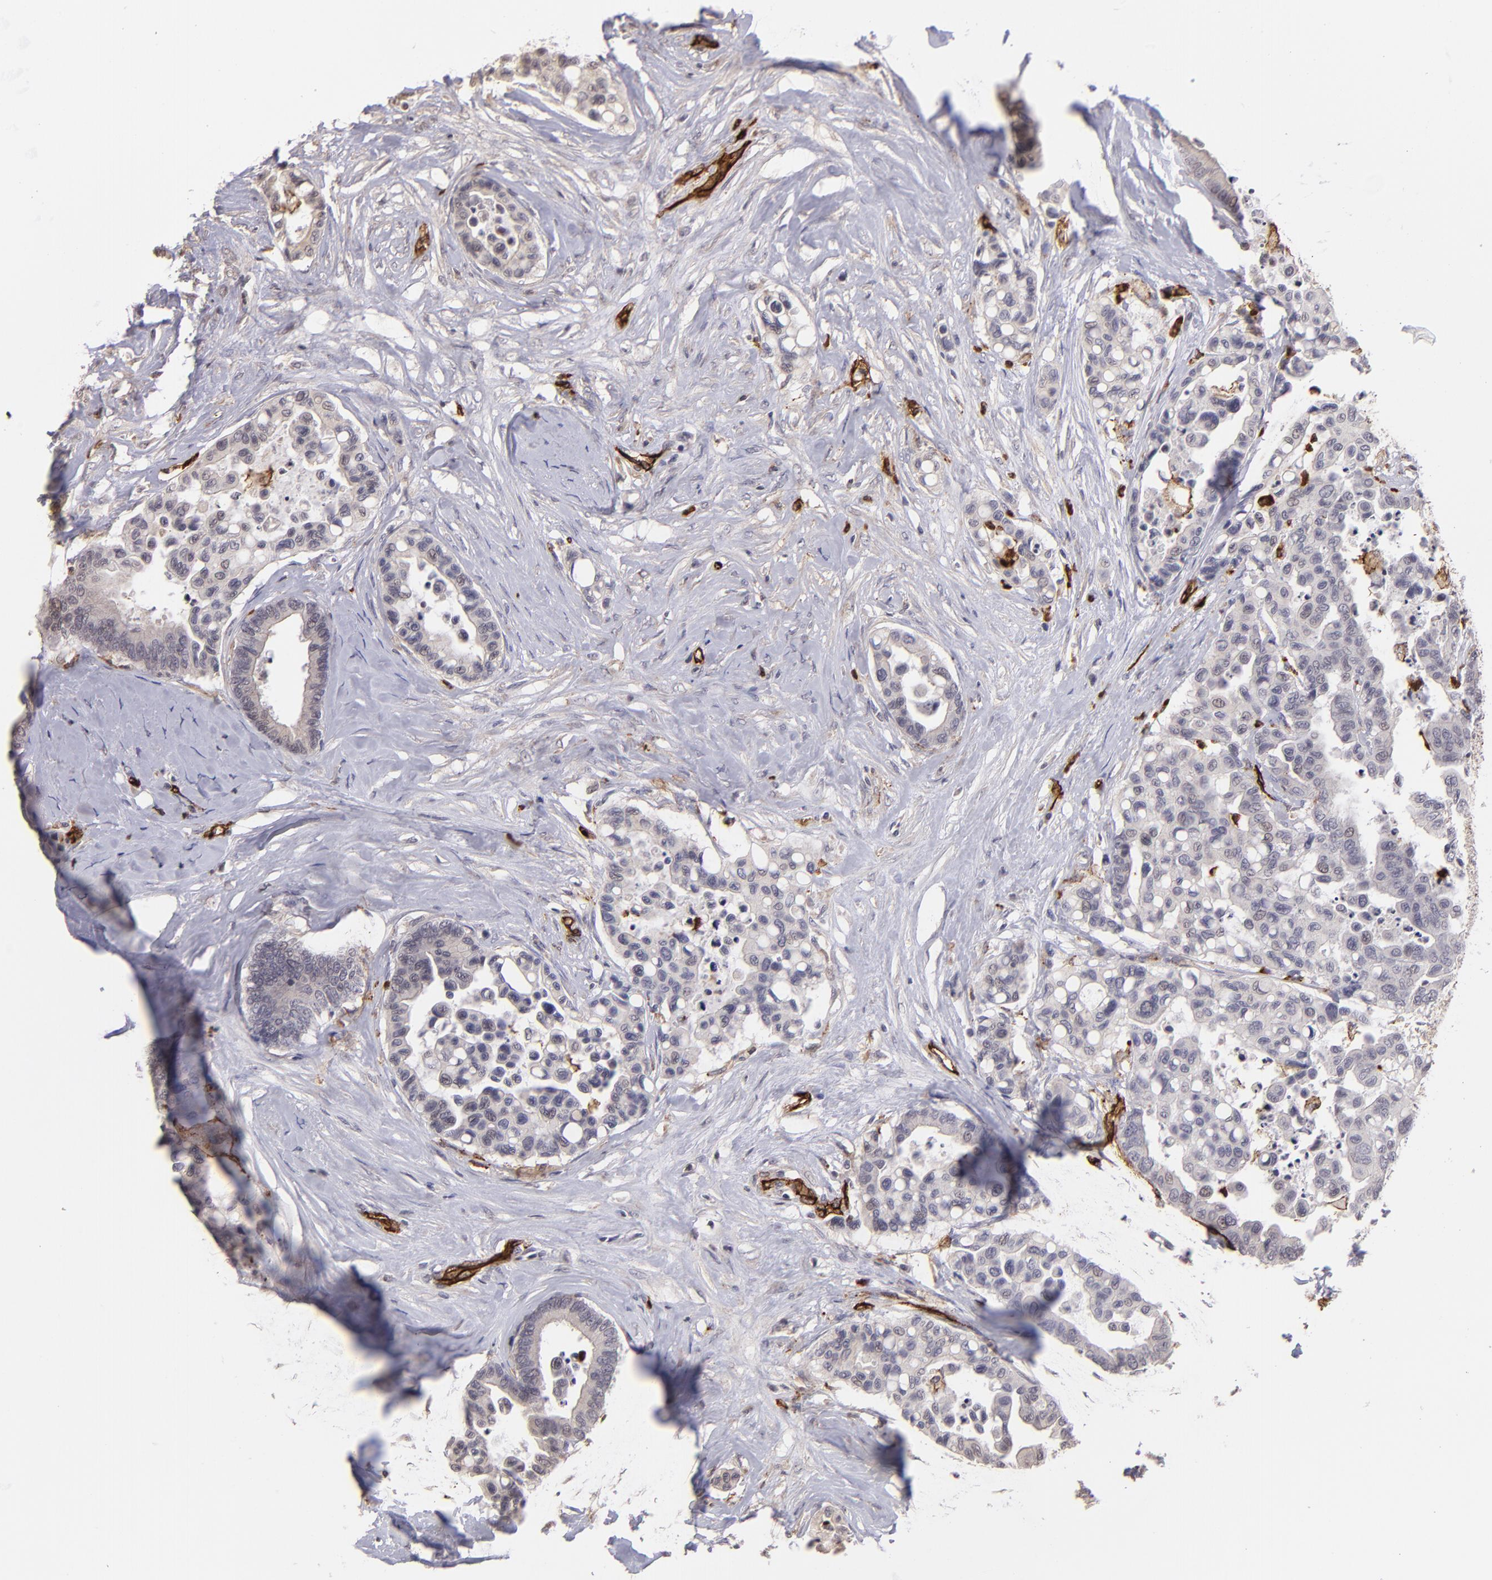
{"staining": {"intensity": "negative", "quantity": "none", "location": "none"}, "tissue": "colorectal cancer", "cell_type": "Tumor cells", "image_type": "cancer", "snomed": [{"axis": "morphology", "description": "Adenocarcinoma, NOS"}, {"axis": "topography", "description": "Colon"}], "caption": "DAB (3,3'-diaminobenzidine) immunohistochemical staining of human colorectal cancer displays no significant staining in tumor cells.", "gene": "DYSF", "patient": {"sex": "male", "age": 82}}